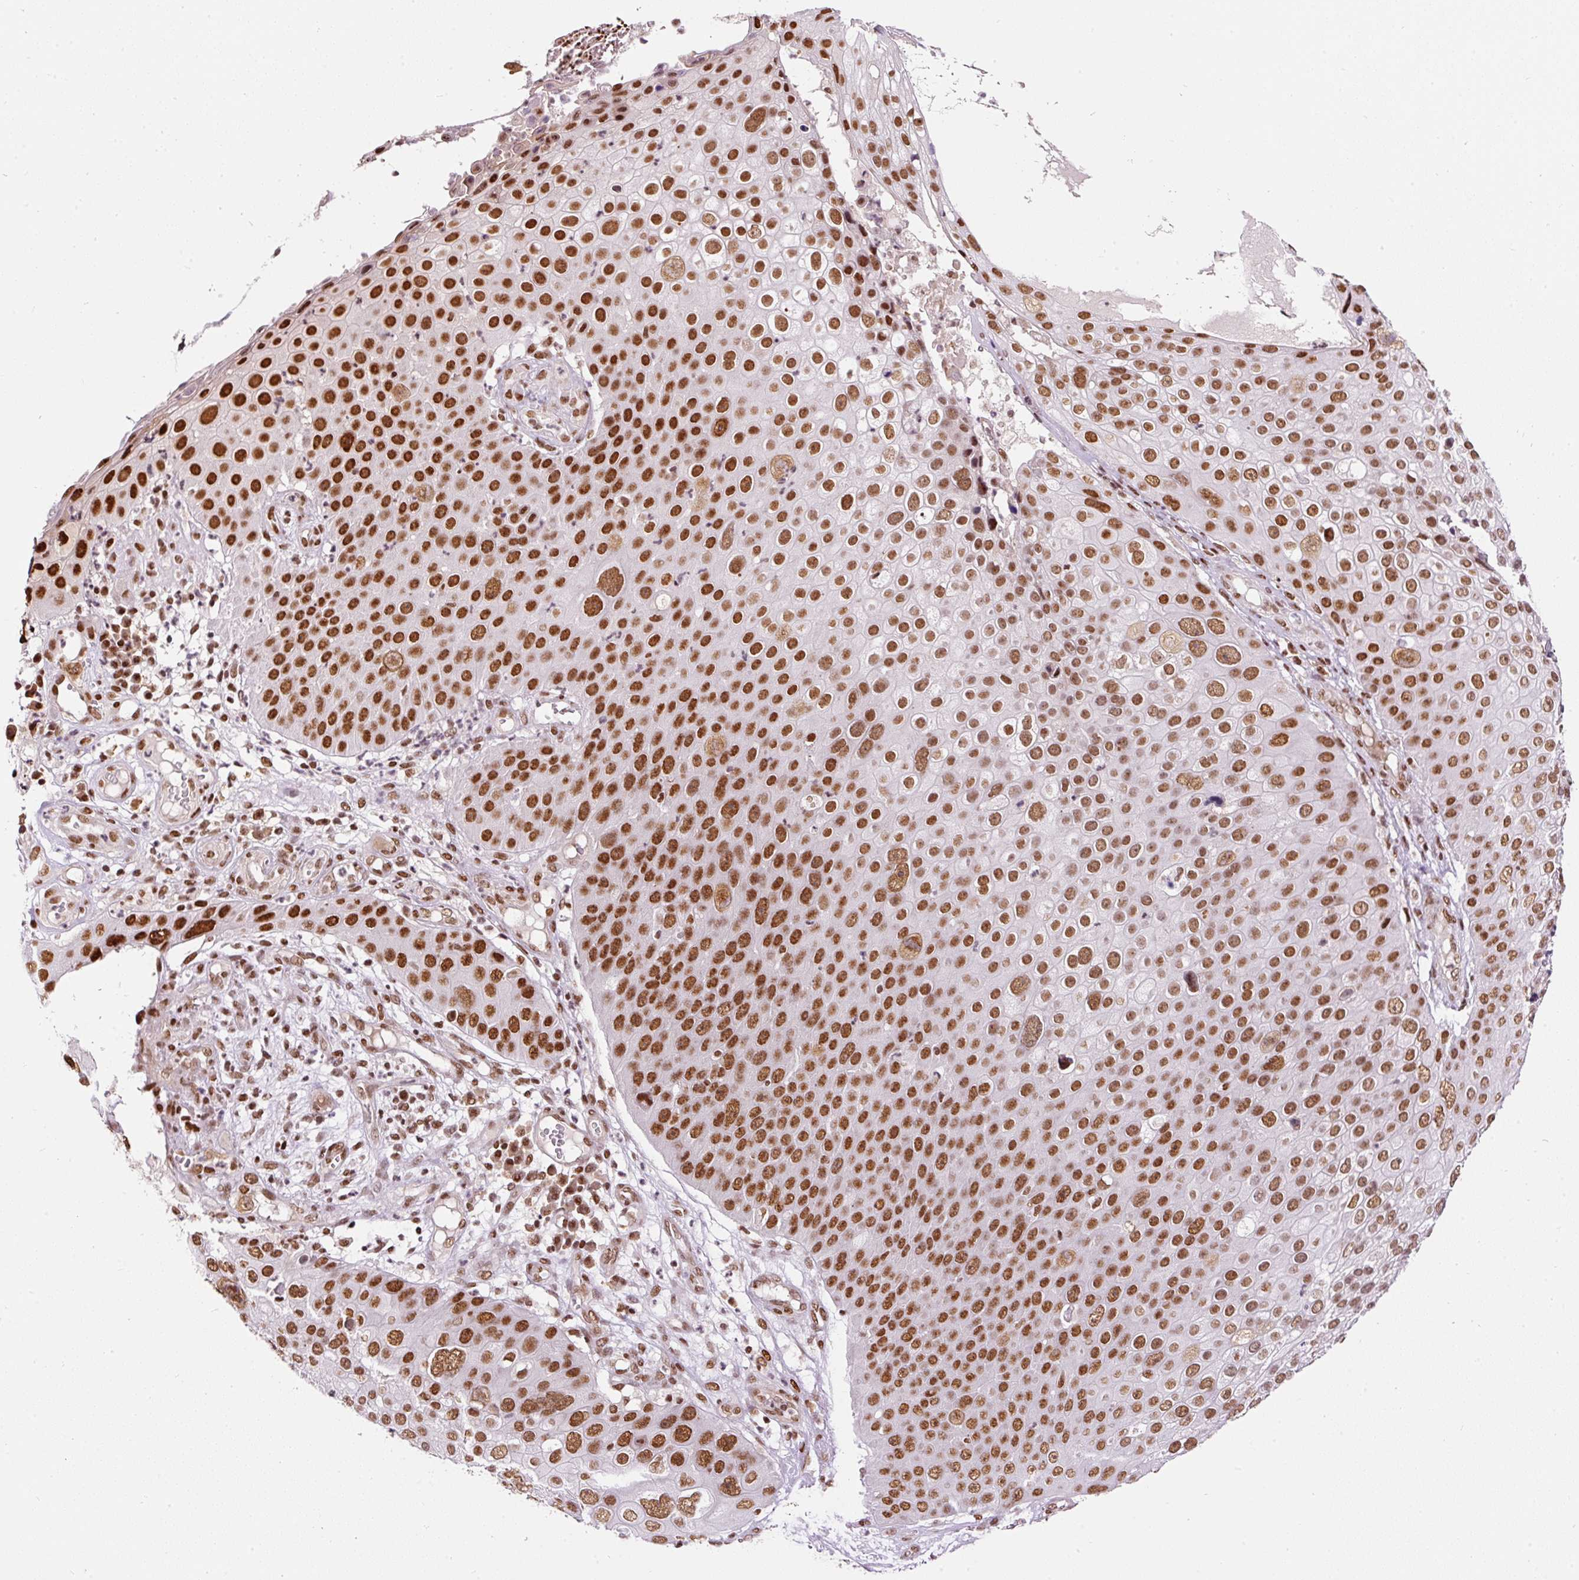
{"staining": {"intensity": "strong", "quantity": ">75%", "location": "nuclear"}, "tissue": "skin cancer", "cell_type": "Tumor cells", "image_type": "cancer", "snomed": [{"axis": "morphology", "description": "Squamous cell carcinoma, NOS"}, {"axis": "topography", "description": "Skin"}], "caption": "Skin squamous cell carcinoma was stained to show a protein in brown. There is high levels of strong nuclear expression in about >75% of tumor cells.", "gene": "HNRNPC", "patient": {"sex": "male", "age": 71}}